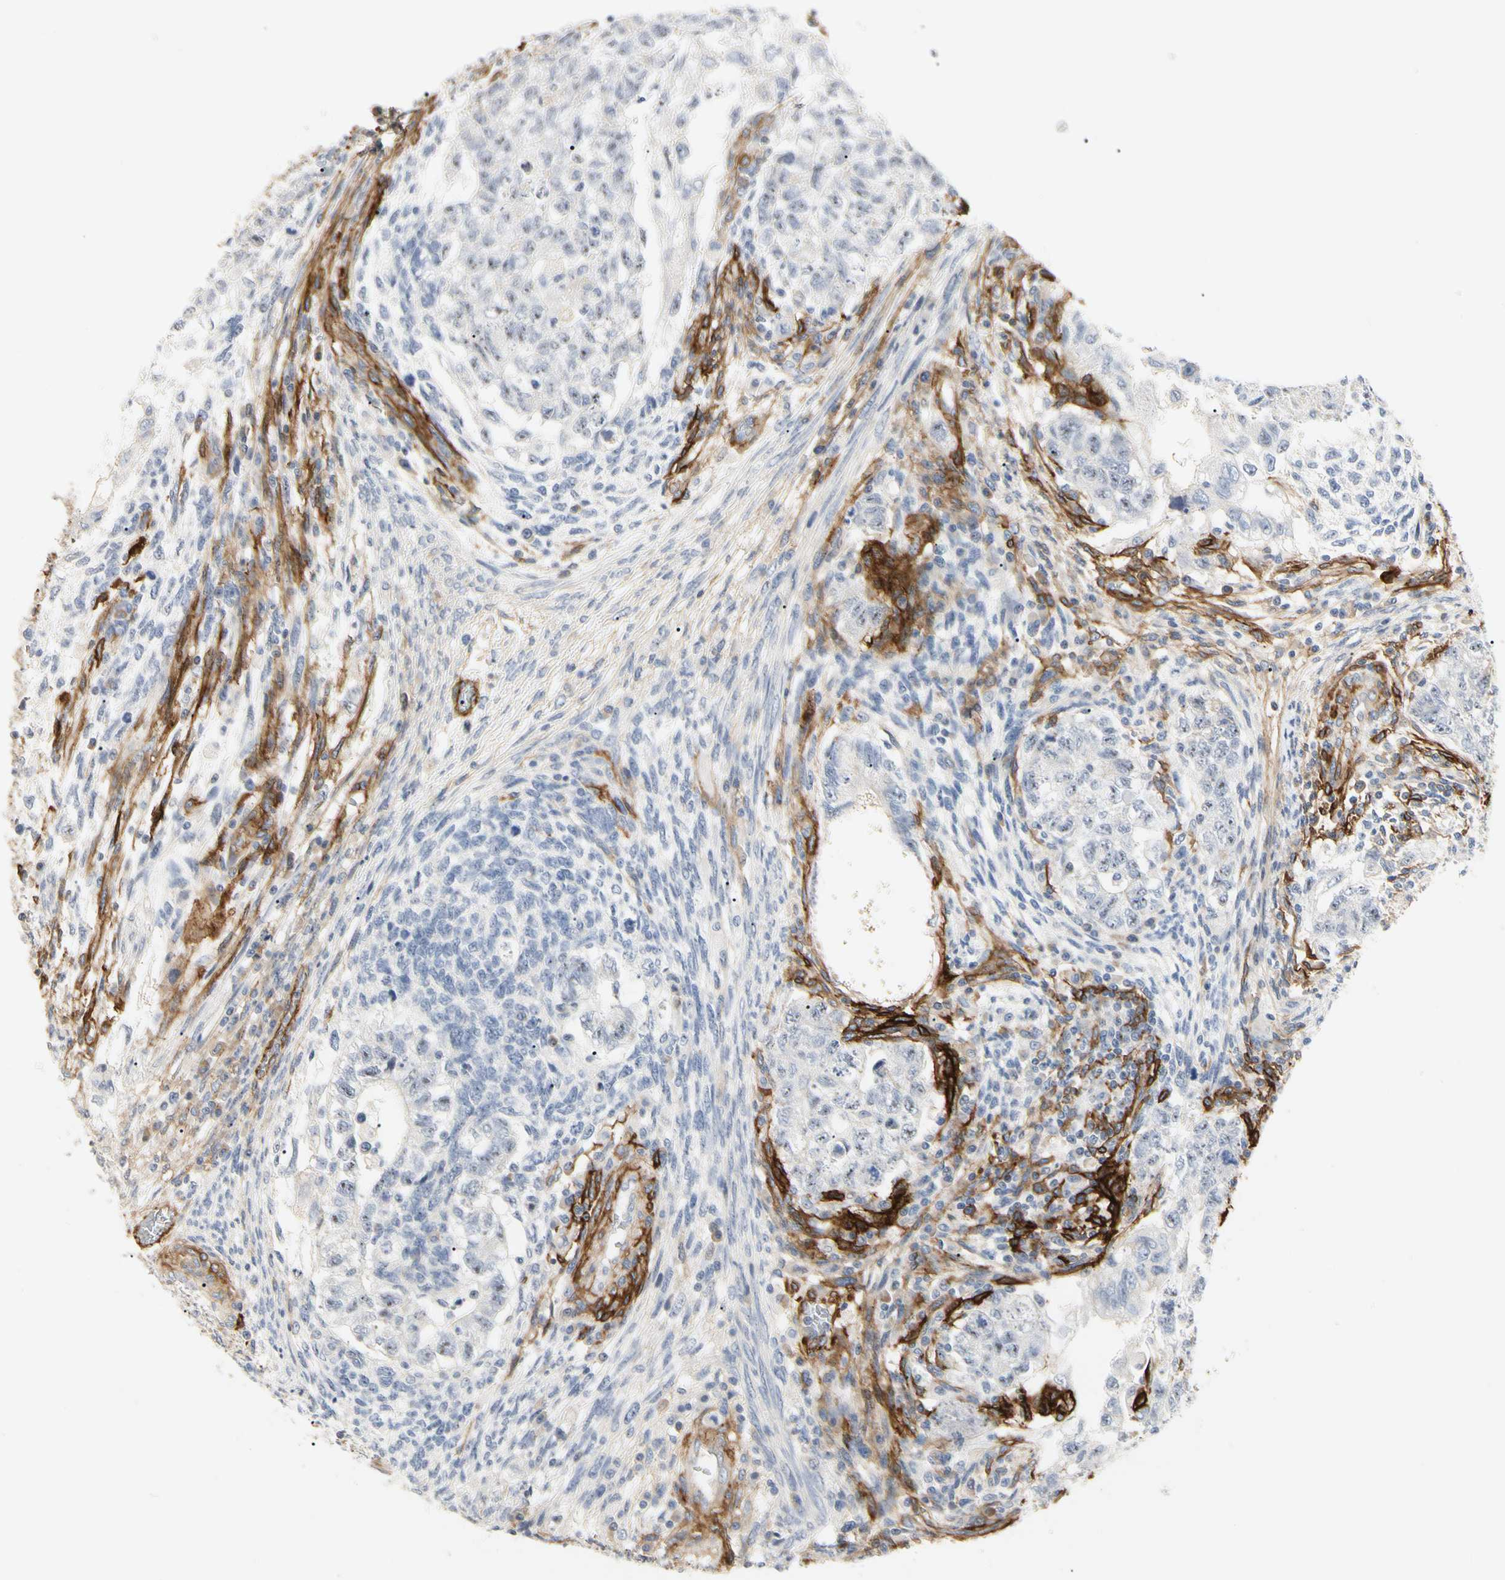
{"staining": {"intensity": "weak", "quantity": "<25%", "location": "nuclear"}, "tissue": "testis cancer", "cell_type": "Tumor cells", "image_type": "cancer", "snomed": [{"axis": "morphology", "description": "Normal tissue, NOS"}, {"axis": "morphology", "description": "Carcinoma, Embryonal, NOS"}, {"axis": "topography", "description": "Testis"}], "caption": "IHC image of testis cancer (embryonal carcinoma) stained for a protein (brown), which demonstrates no staining in tumor cells. (IHC, brightfield microscopy, high magnification).", "gene": "GGT5", "patient": {"sex": "male", "age": 36}}